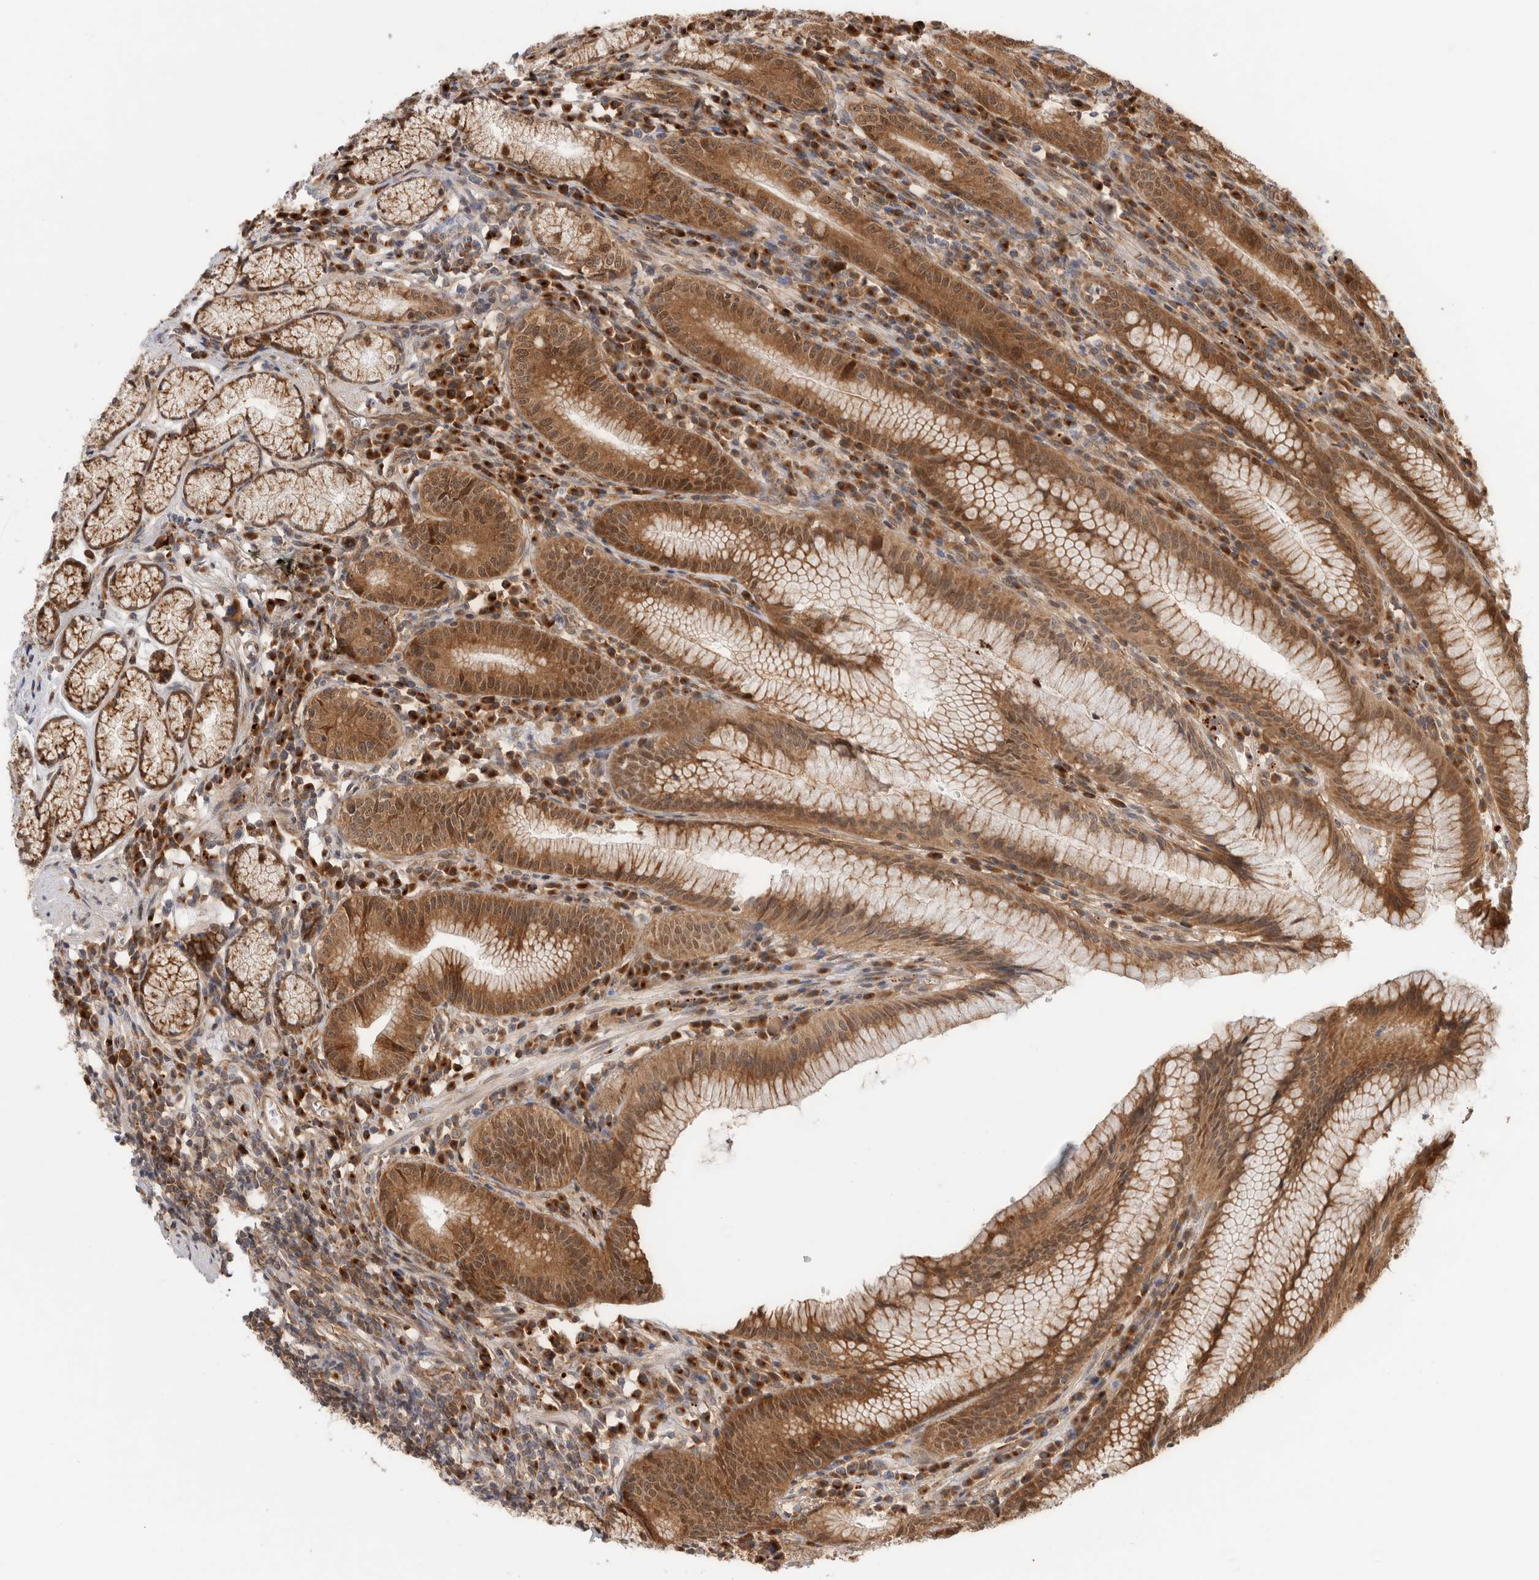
{"staining": {"intensity": "strong", "quantity": ">75%", "location": "cytoplasmic/membranous"}, "tissue": "stomach", "cell_type": "Glandular cells", "image_type": "normal", "snomed": [{"axis": "morphology", "description": "Normal tissue, NOS"}, {"axis": "topography", "description": "Stomach"}], "caption": "There is high levels of strong cytoplasmic/membranous staining in glandular cells of benign stomach, as demonstrated by immunohistochemical staining (brown color).", "gene": "ACTL9", "patient": {"sex": "male", "age": 55}}